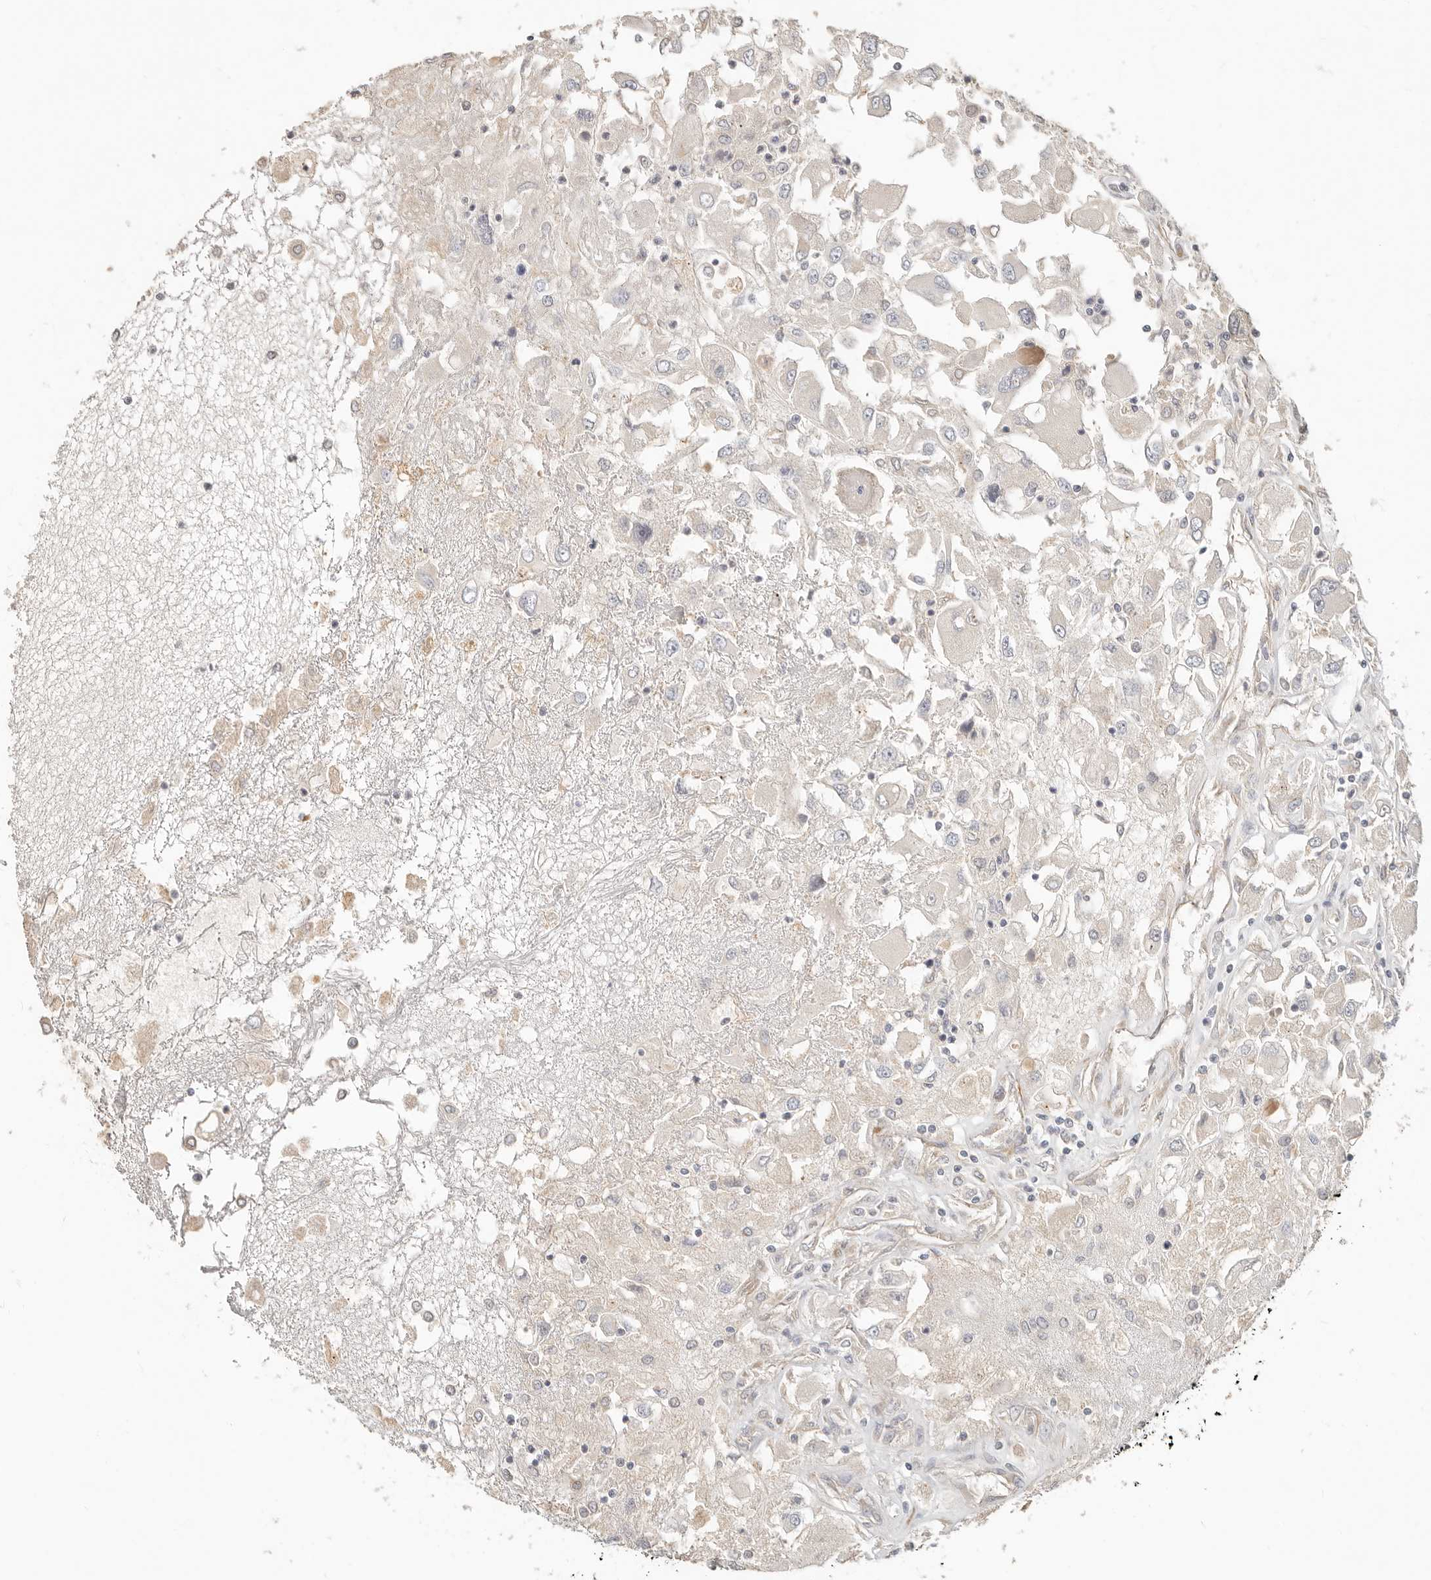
{"staining": {"intensity": "negative", "quantity": "none", "location": "none"}, "tissue": "renal cancer", "cell_type": "Tumor cells", "image_type": "cancer", "snomed": [{"axis": "morphology", "description": "Adenocarcinoma, NOS"}, {"axis": "topography", "description": "Kidney"}], "caption": "Renal cancer (adenocarcinoma) stained for a protein using immunohistochemistry (IHC) shows no expression tumor cells.", "gene": "SPRING1", "patient": {"sex": "female", "age": 52}}